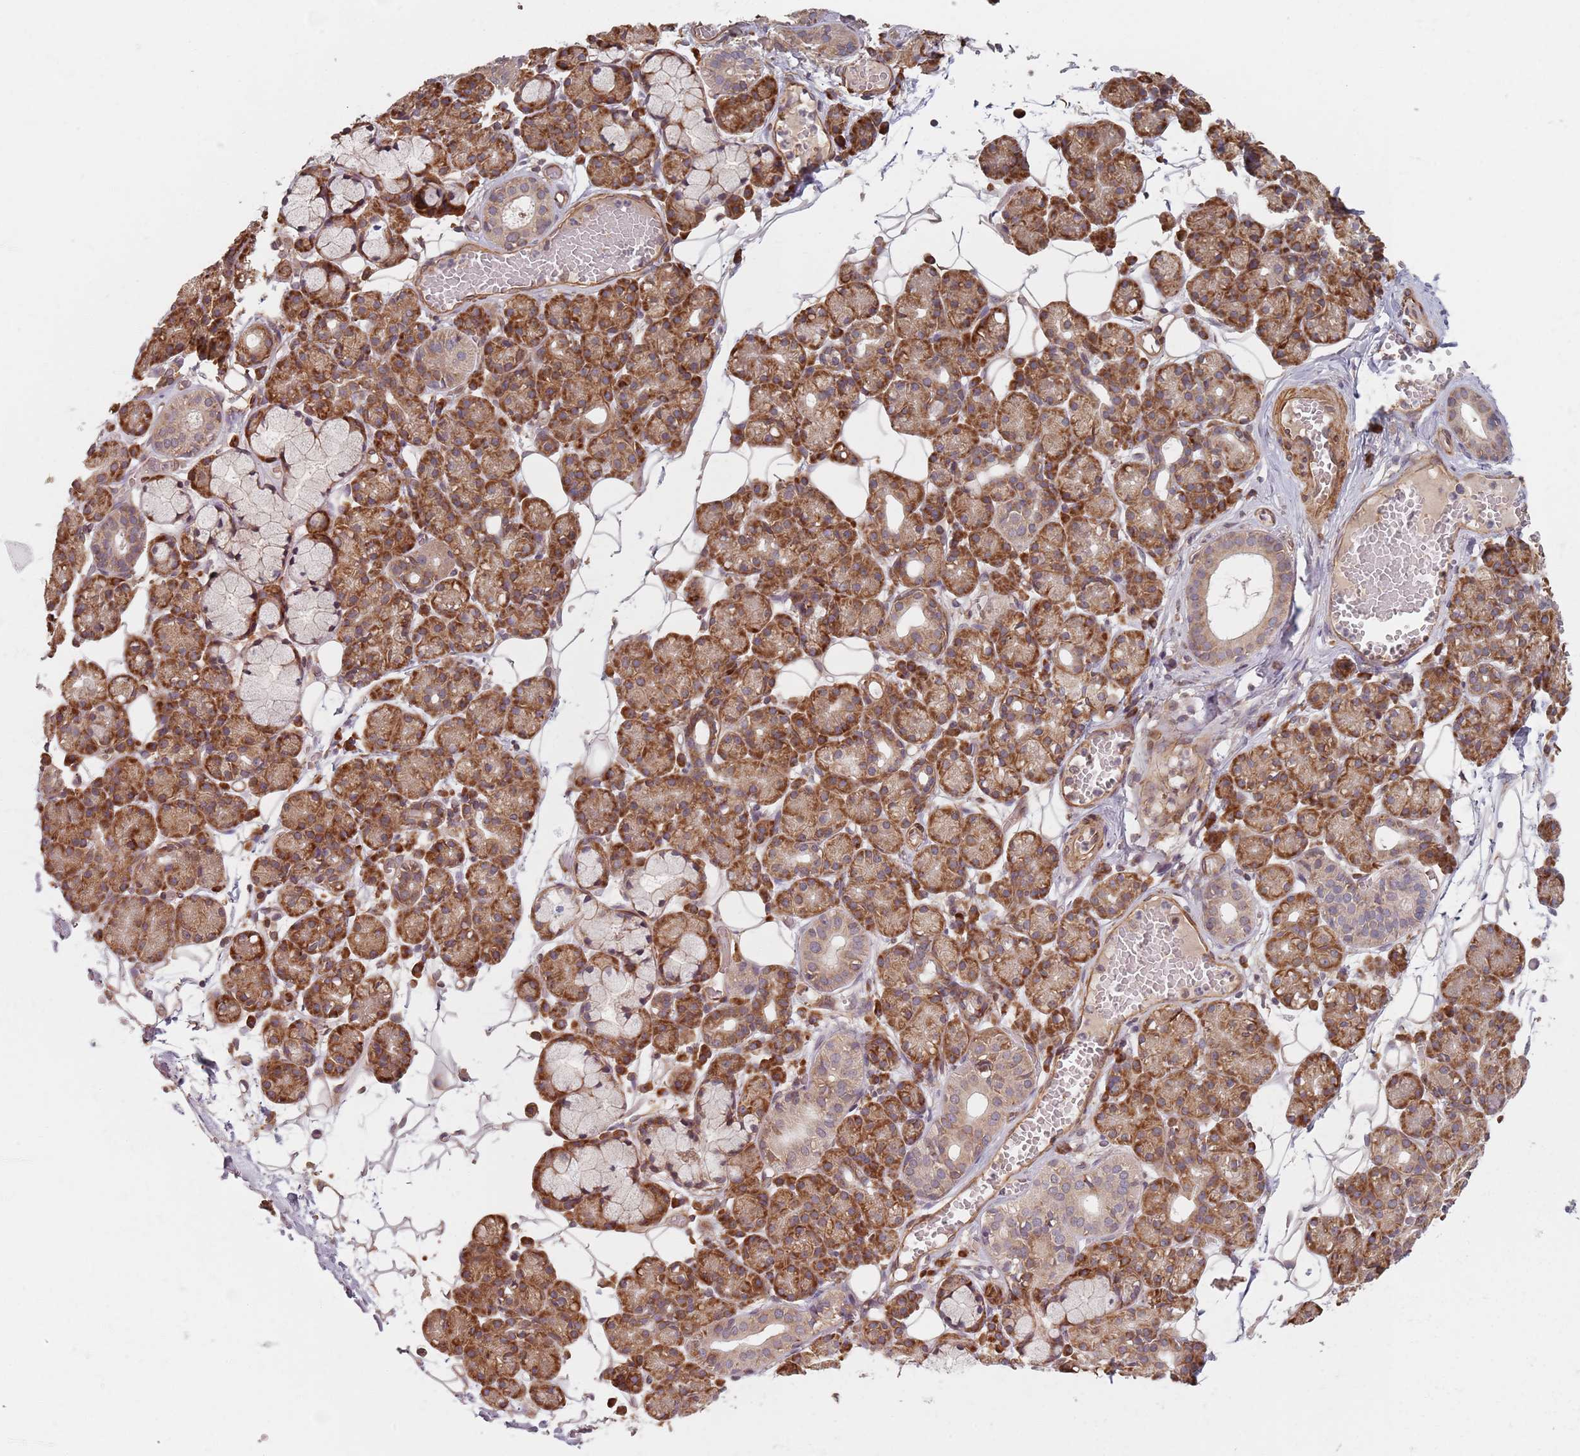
{"staining": {"intensity": "strong", "quantity": ">75%", "location": "cytoplasmic/membranous"}, "tissue": "salivary gland", "cell_type": "Glandular cells", "image_type": "normal", "snomed": [{"axis": "morphology", "description": "Normal tissue, NOS"}, {"axis": "topography", "description": "Salivary gland"}], "caption": "This image demonstrates IHC staining of unremarkable salivary gland, with high strong cytoplasmic/membranous positivity in about >75% of glandular cells.", "gene": "NOTCH3", "patient": {"sex": "male", "age": 63}}